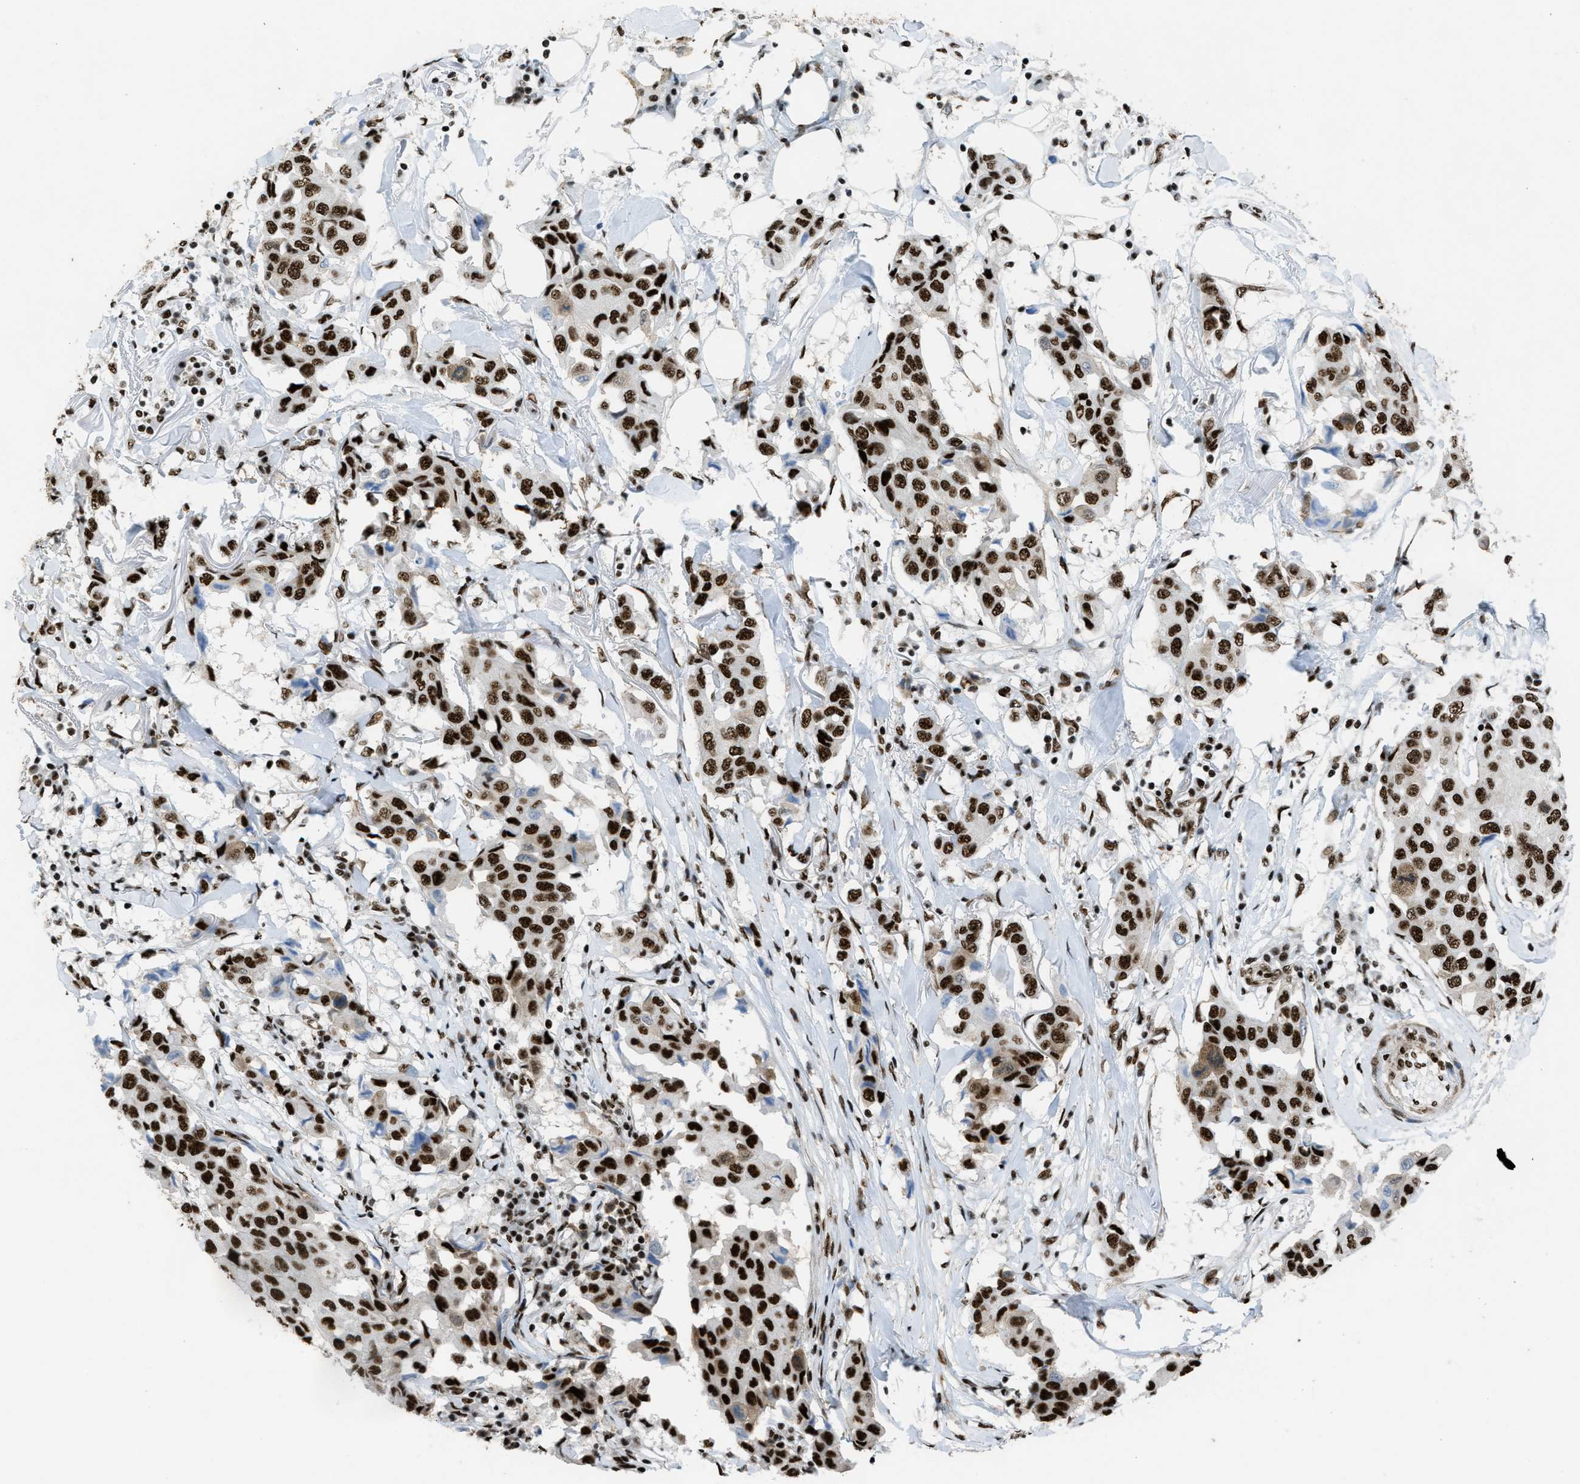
{"staining": {"intensity": "strong", "quantity": ">75%", "location": "nuclear"}, "tissue": "breast cancer", "cell_type": "Tumor cells", "image_type": "cancer", "snomed": [{"axis": "morphology", "description": "Duct carcinoma"}, {"axis": "topography", "description": "Breast"}], "caption": "There is high levels of strong nuclear positivity in tumor cells of breast cancer, as demonstrated by immunohistochemical staining (brown color).", "gene": "ZNF207", "patient": {"sex": "female", "age": 80}}